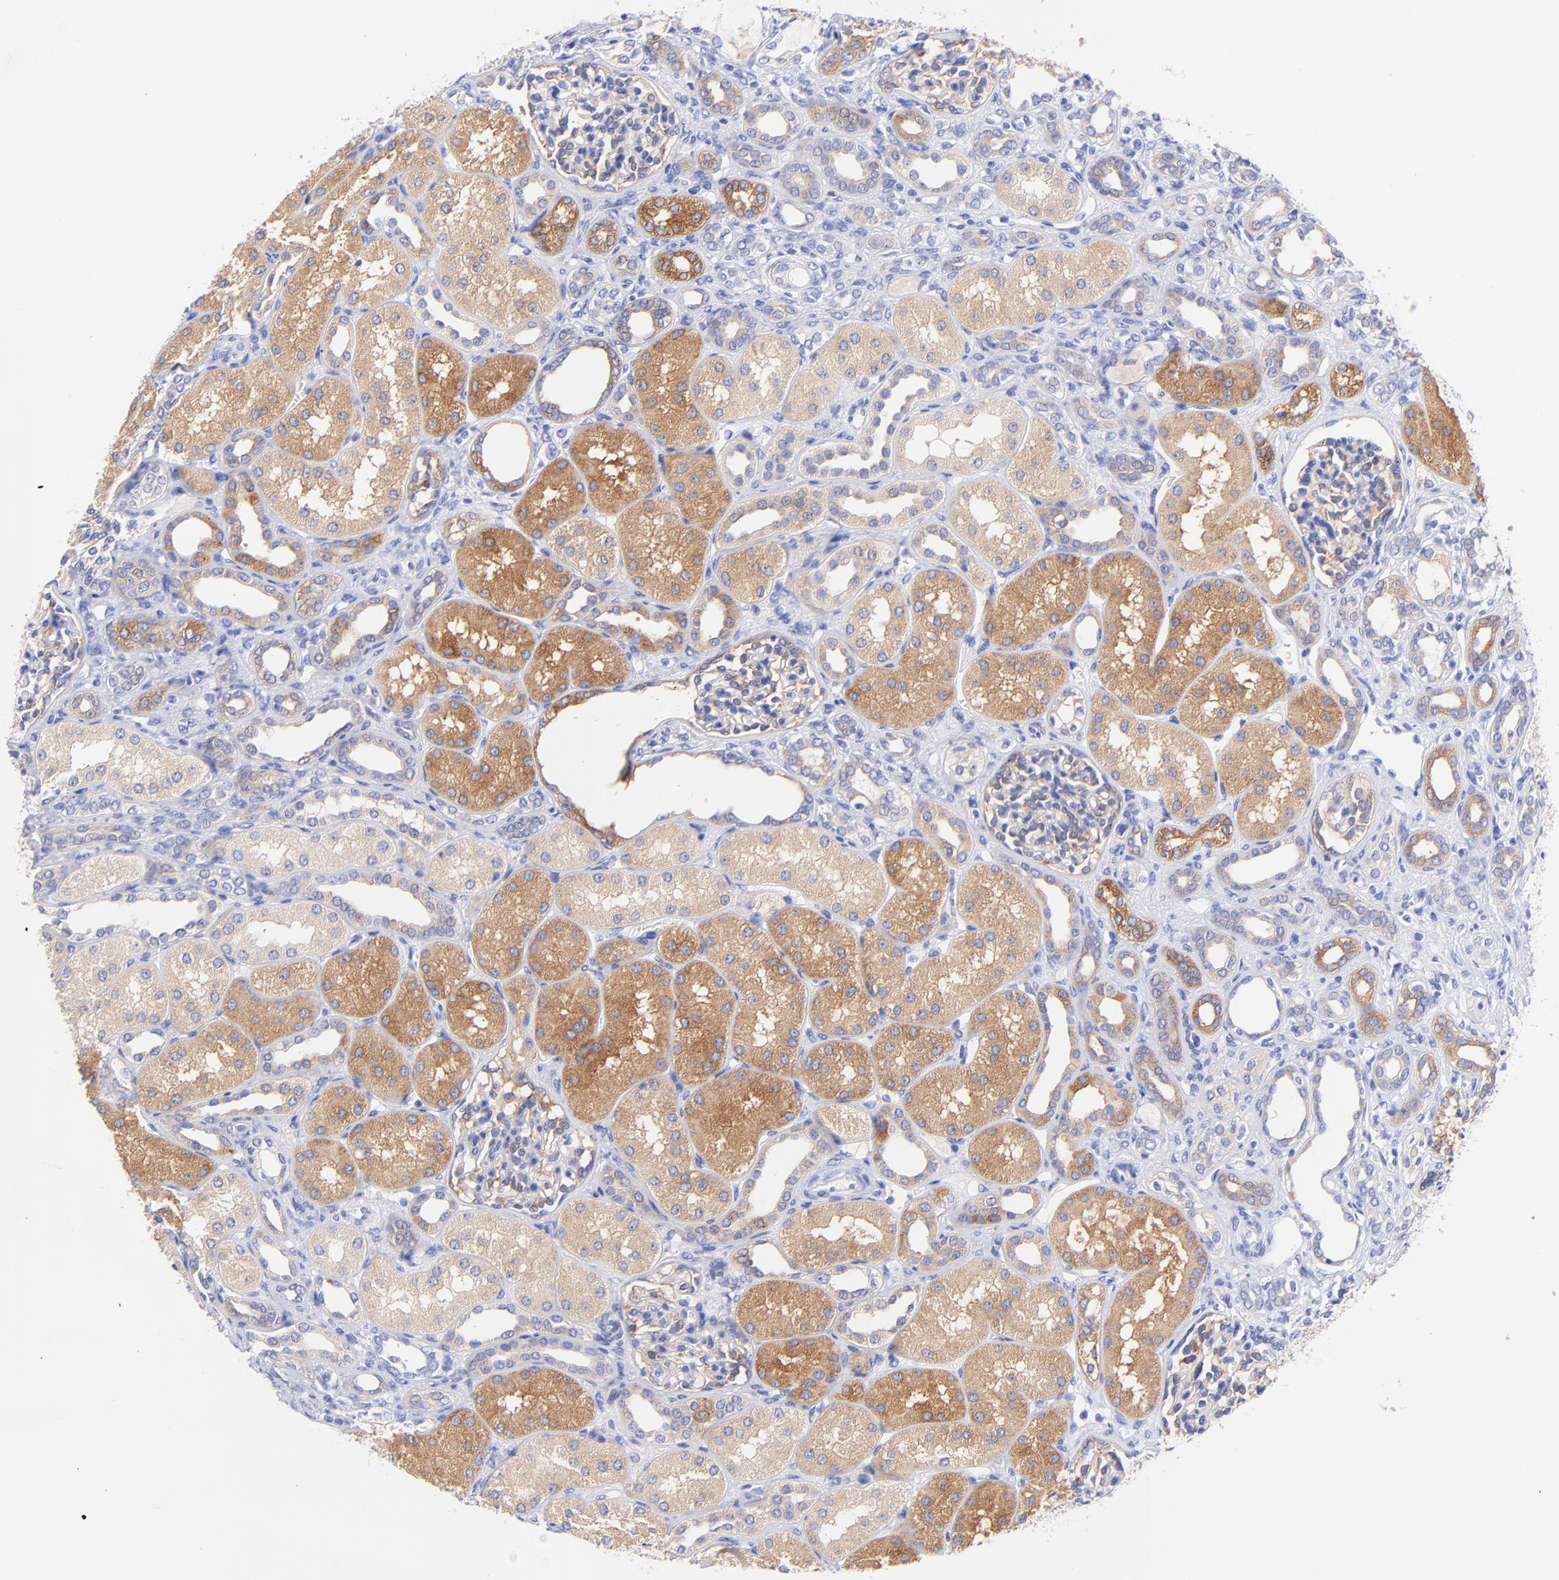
{"staining": {"intensity": "moderate", "quantity": "<25%", "location": "cytoplasmic/membranous"}, "tissue": "kidney", "cell_type": "Cells in glomeruli", "image_type": "normal", "snomed": [{"axis": "morphology", "description": "Normal tissue, NOS"}, {"axis": "topography", "description": "Kidney"}], "caption": "This is a micrograph of IHC staining of normal kidney, which shows moderate staining in the cytoplasmic/membranous of cells in glomeruli.", "gene": "GPHN", "patient": {"sex": "male", "age": 7}}